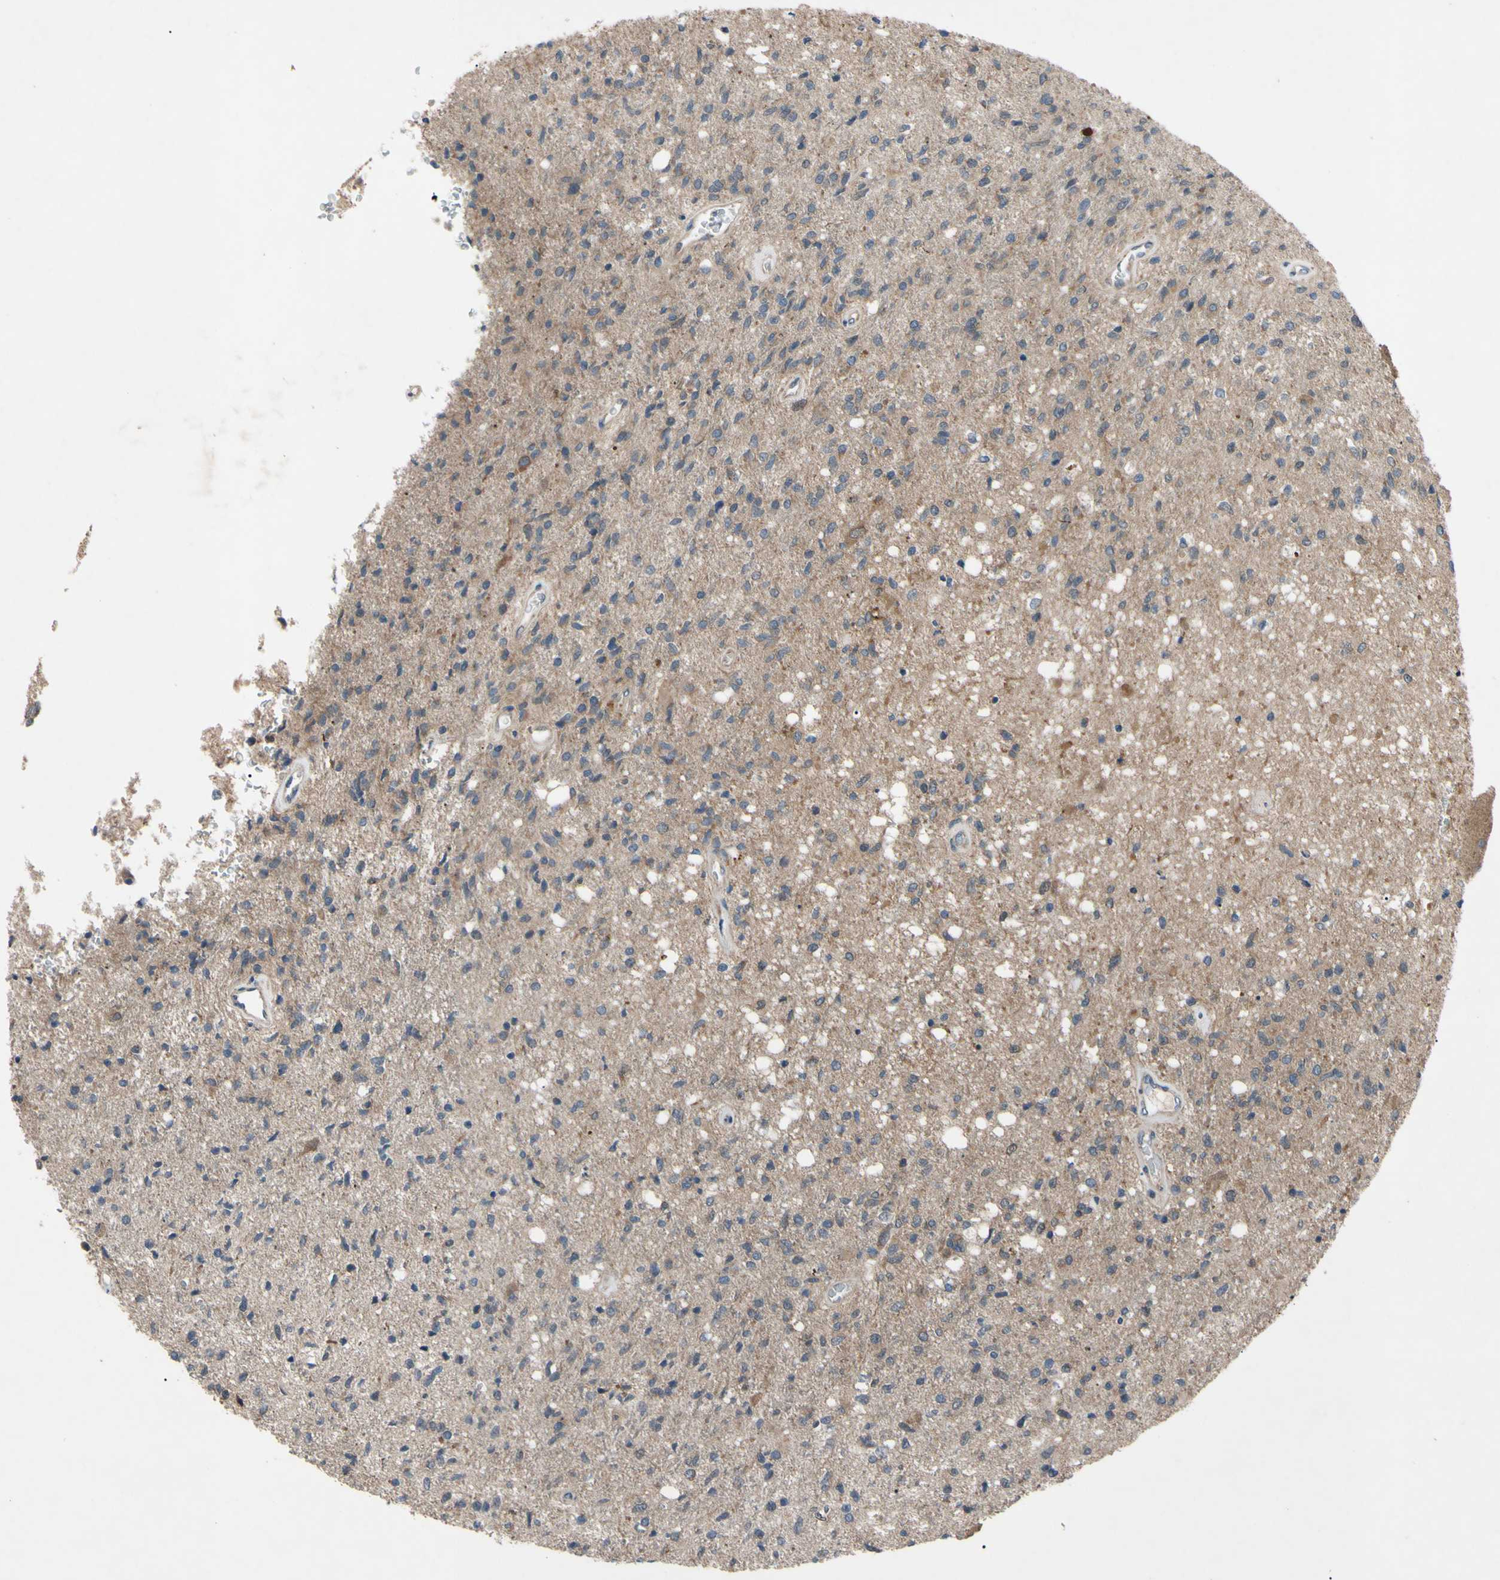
{"staining": {"intensity": "weak", "quantity": ">75%", "location": "cytoplasmic/membranous"}, "tissue": "glioma", "cell_type": "Tumor cells", "image_type": "cancer", "snomed": [{"axis": "morphology", "description": "Normal tissue, NOS"}, {"axis": "morphology", "description": "Glioma, malignant, High grade"}, {"axis": "topography", "description": "Cerebral cortex"}], "caption": "High-grade glioma (malignant) stained with a brown dye demonstrates weak cytoplasmic/membranous positive staining in about >75% of tumor cells.", "gene": "SVIL", "patient": {"sex": "male", "age": 77}}